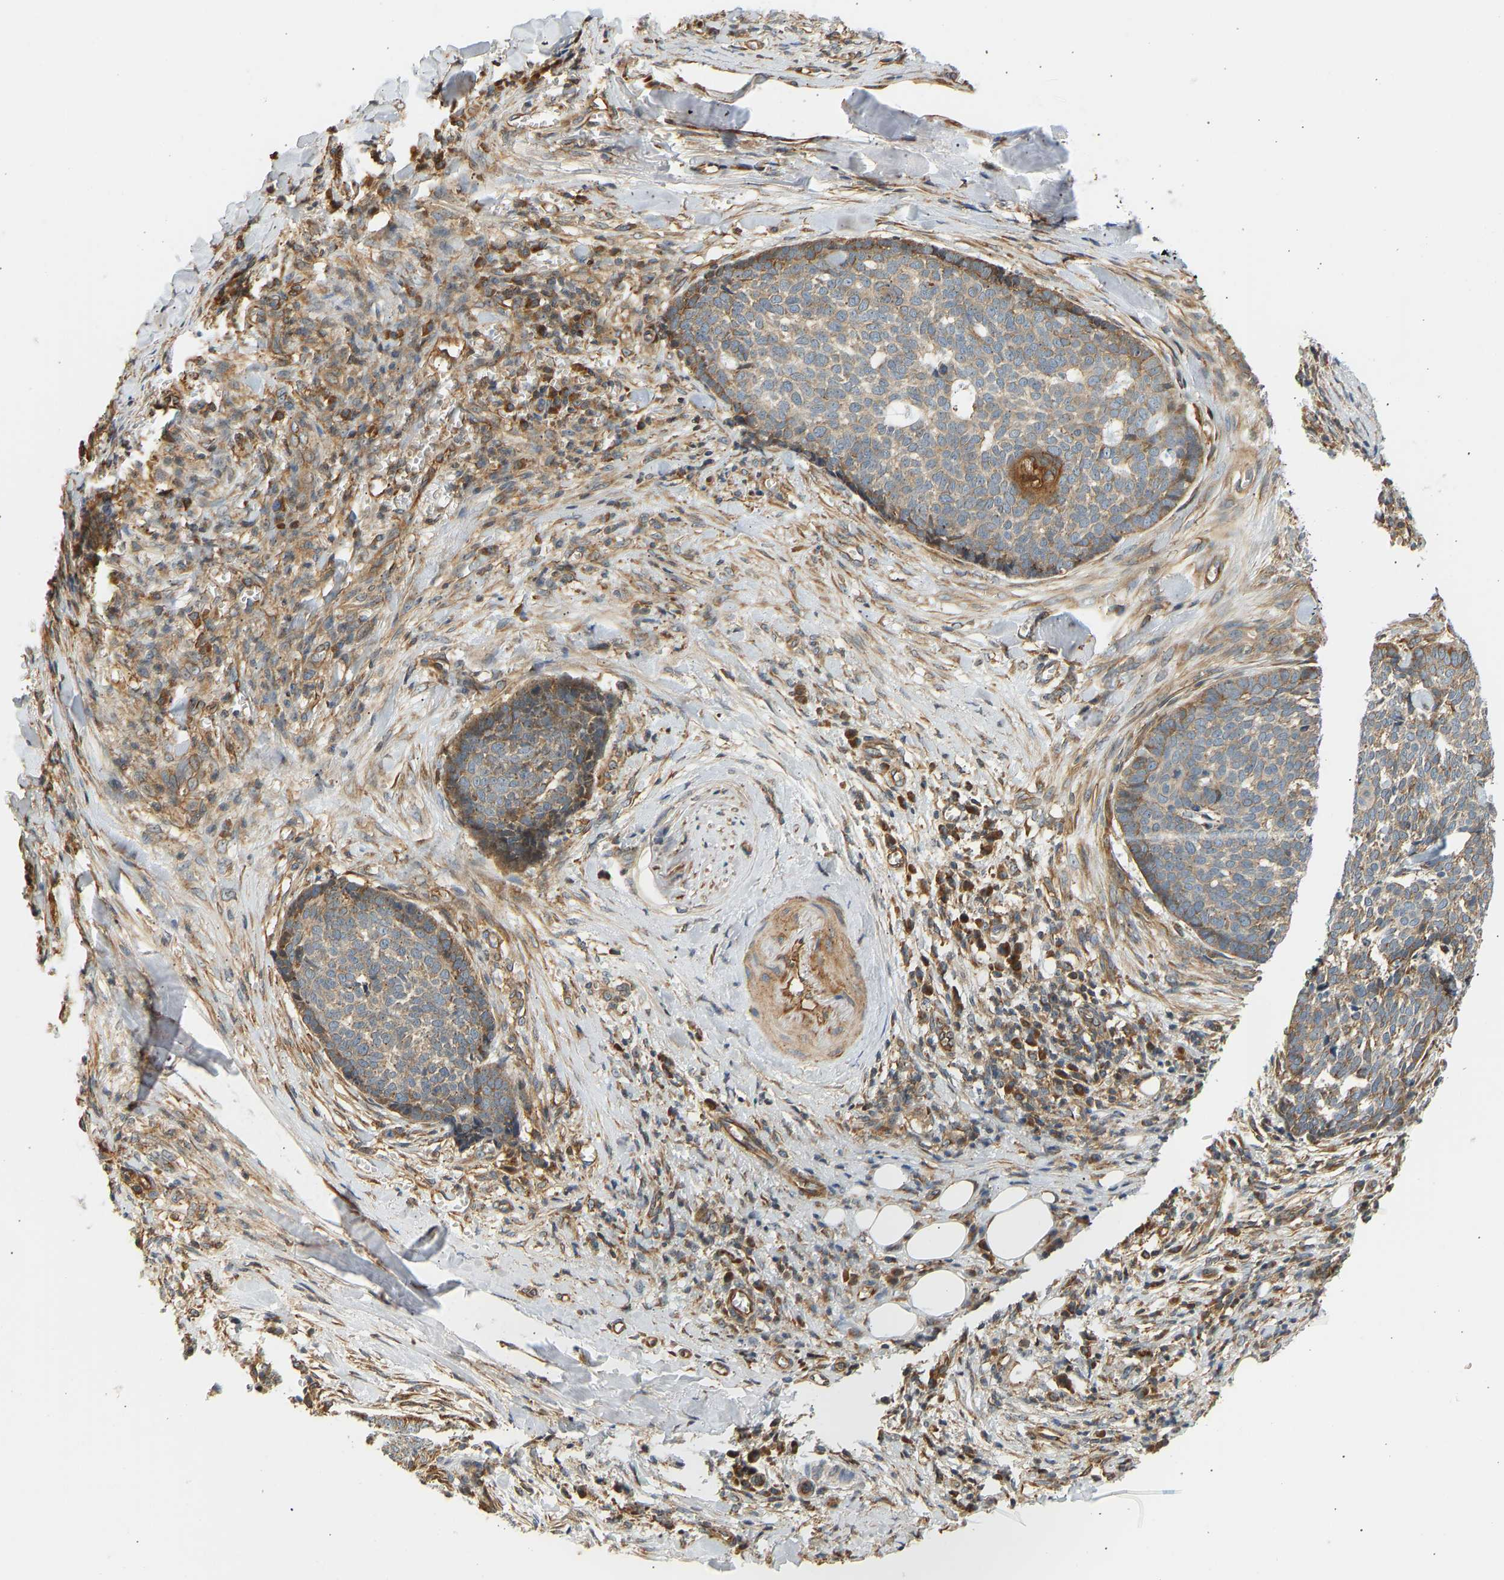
{"staining": {"intensity": "moderate", "quantity": "<25%", "location": "cytoplasmic/membranous"}, "tissue": "skin cancer", "cell_type": "Tumor cells", "image_type": "cancer", "snomed": [{"axis": "morphology", "description": "Basal cell carcinoma"}, {"axis": "topography", "description": "Skin"}], "caption": "Moderate cytoplasmic/membranous expression for a protein is identified in approximately <25% of tumor cells of skin cancer using immunohistochemistry (IHC).", "gene": "CEP57", "patient": {"sex": "male", "age": 84}}